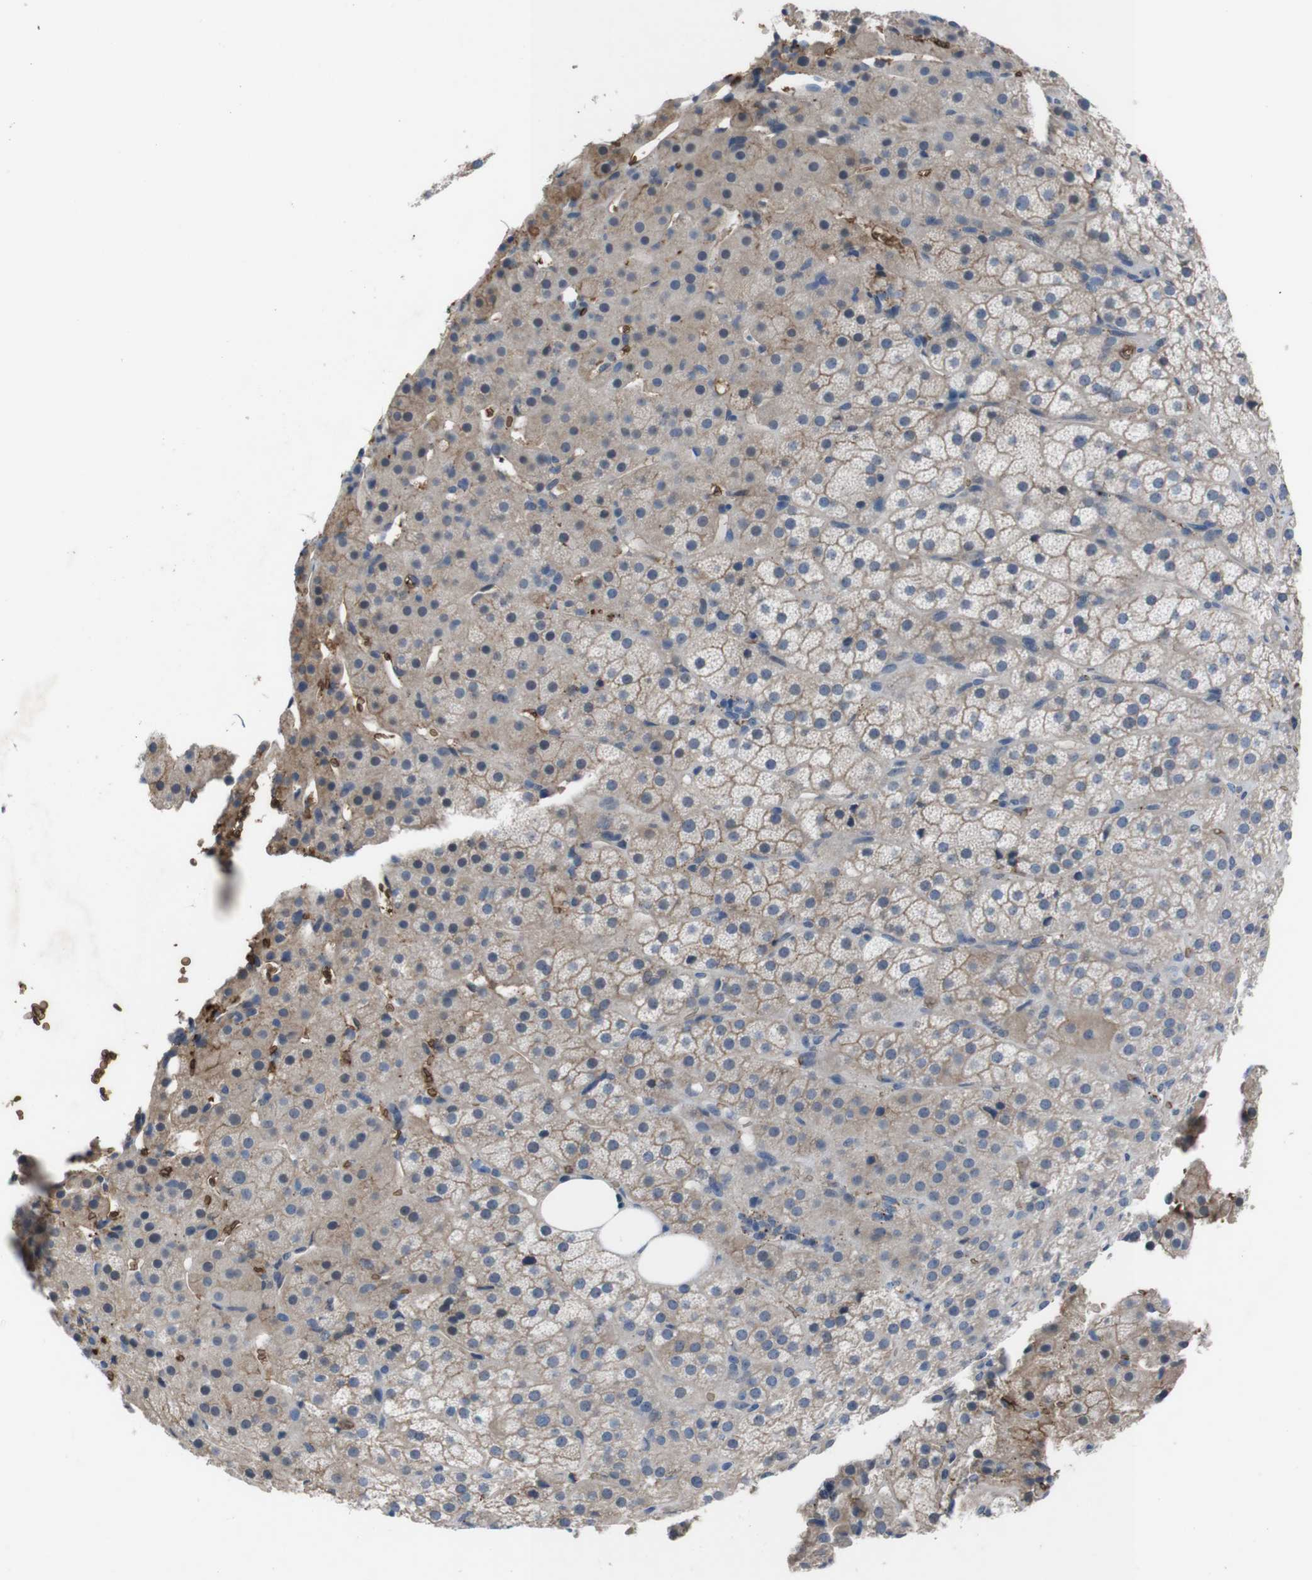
{"staining": {"intensity": "weak", "quantity": "25%-75%", "location": "cytoplasmic/membranous"}, "tissue": "adrenal gland", "cell_type": "Glandular cells", "image_type": "normal", "snomed": [{"axis": "morphology", "description": "Normal tissue, NOS"}, {"axis": "topography", "description": "Adrenal gland"}], "caption": "An immunohistochemistry histopathology image of unremarkable tissue is shown. Protein staining in brown shows weak cytoplasmic/membranous positivity in adrenal gland within glandular cells.", "gene": "SPTB", "patient": {"sex": "female", "age": 57}}